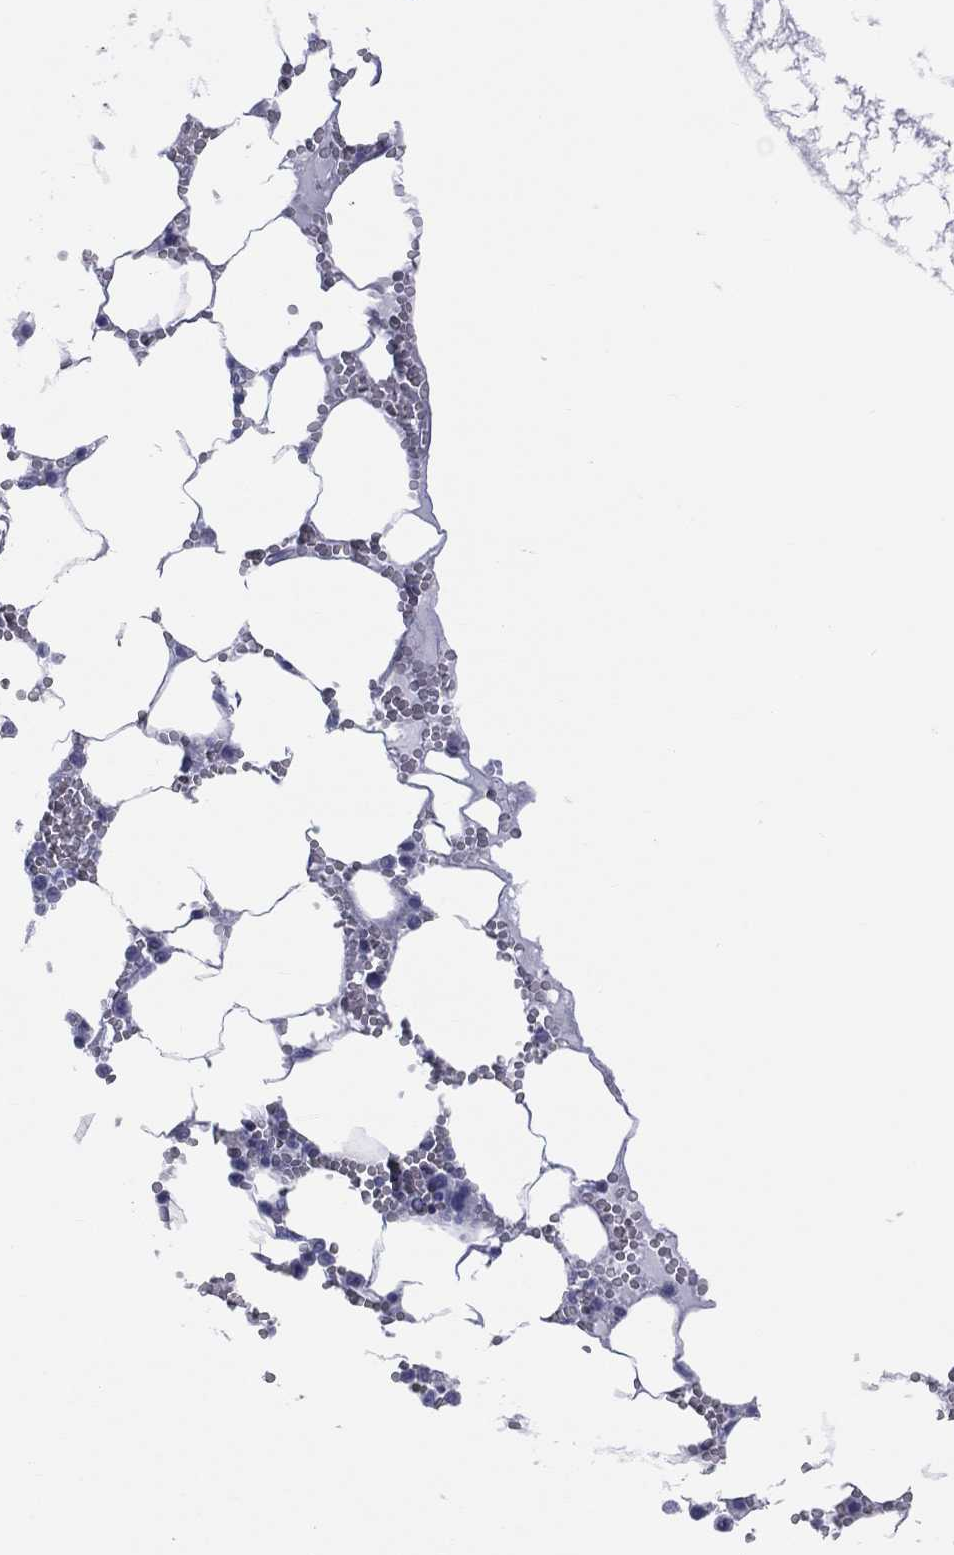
{"staining": {"intensity": "negative", "quantity": "none", "location": "none"}, "tissue": "bone marrow", "cell_type": "Hematopoietic cells", "image_type": "normal", "snomed": [{"axis": "morphology", "description": "Normal tissue, NOS"}, {"axis": "topography", "description": "Bone marrow"}], "caption": "Immunohistochemistry (IHC) of benign bone marrow exhibits no positivity in hematopoietic cells.", "gene": "MLN", "patient": {"sex": "female", "age": 64}}